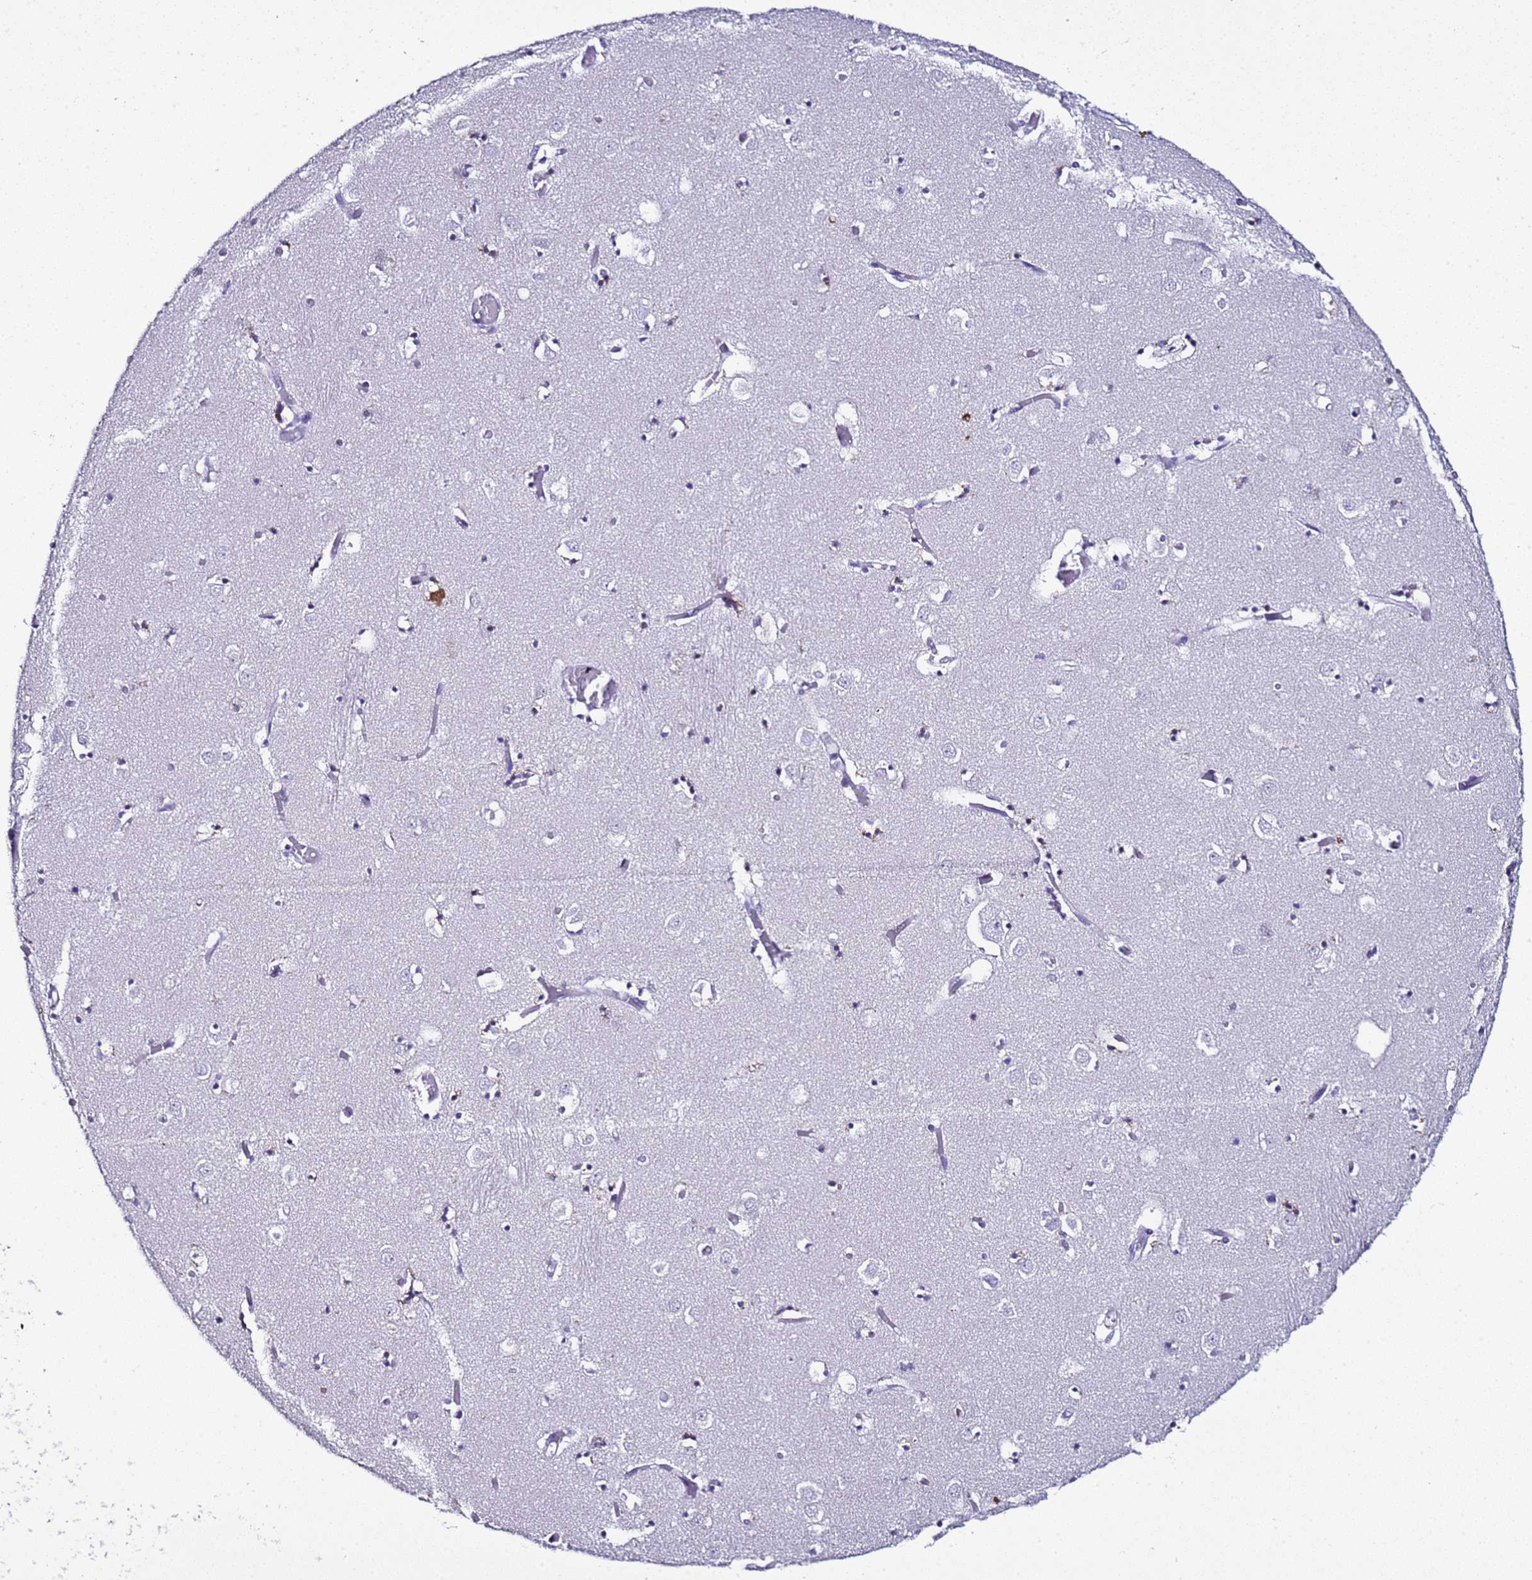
{"staining": {"intensity": "moderate", "quantity": "25%-75%", "location": "nuclear"}, "tissue": "caudate", "cell_type": "Glial cells", "image_type": "normal", "snomed": [{"axis": "morphology", "description": "Normal tissue, NOS"}, {"axis": "topography", "description": "Lateral ventricle wall"}], "caption": "Immunohistochemistry (IHC) of benign human caudate exhibits medium levels of moderate nuclear expression in about 25%-75% of glial cells. The staining was performed using DAB to visualize the protein expression in brown, while the nuclei were stained in blue with hematoxylin (Magnification: 20x).", "gene": "BCL7A", "patient": {"sex": "male", "age": 70}}